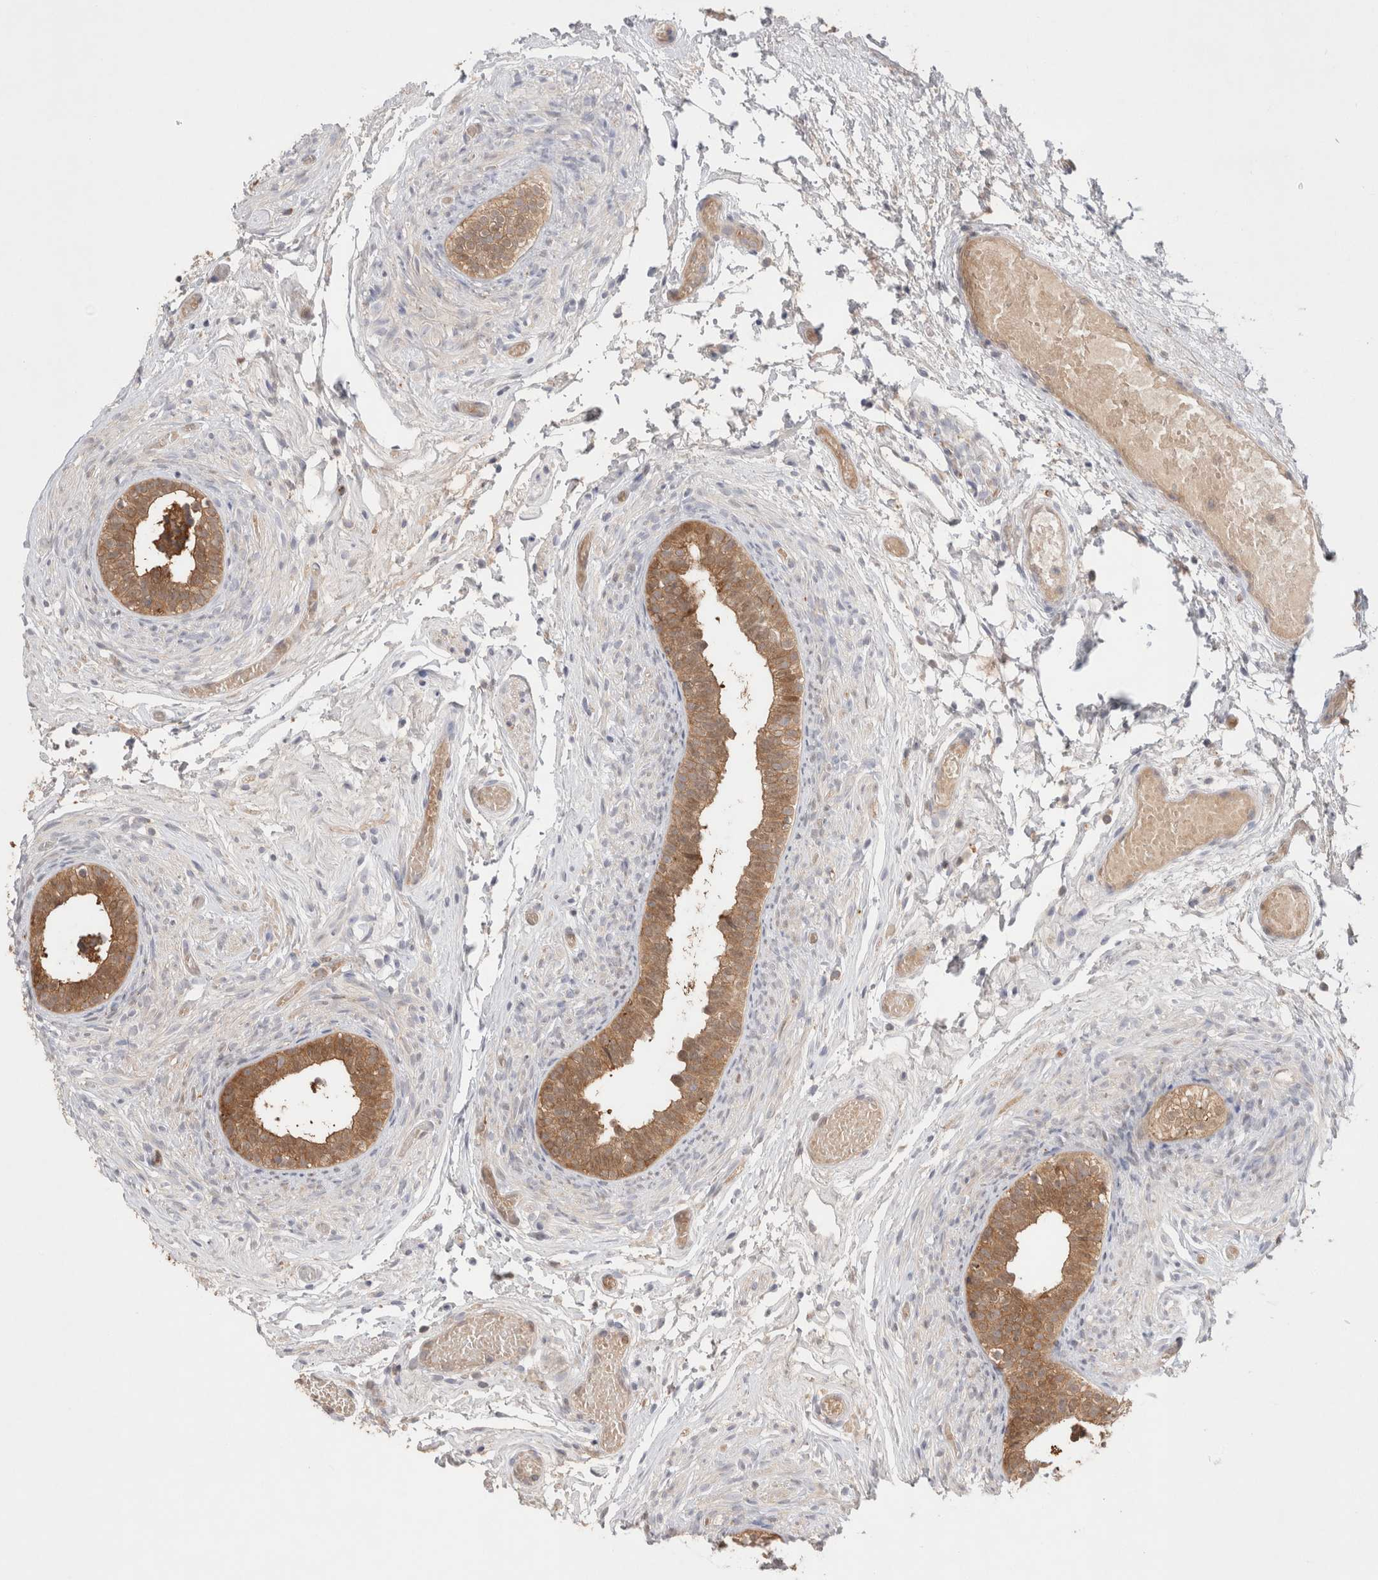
{"staining": {"intensity": "strong", "quantity": ">75%", "location": "cytoplasmic/membranous,nuclear"}, "tissue": "epididymis", "cell_type": "Glandular cells", "image_type": "normal", "snomed": [{"axis": "morphology", "description": "Normal tissue, NOS"}, {"axis": "topography", "description": "Epididymis"}], "caption": "IHC (DAB (3,3'-diaminobenzidine)) staining of normal epididymis exhibits strong cytoplasmic/membranous,nuclear protein staining in about >75% of glandular cells. The staining was performed using DAB (3,3'-diaminobenzidine), with brown indicating positive protein expression. Nuclei are stained blue with hematoxylin.", "gene": "KLHL14", "patient": {"sex": "male", "age": 5}}